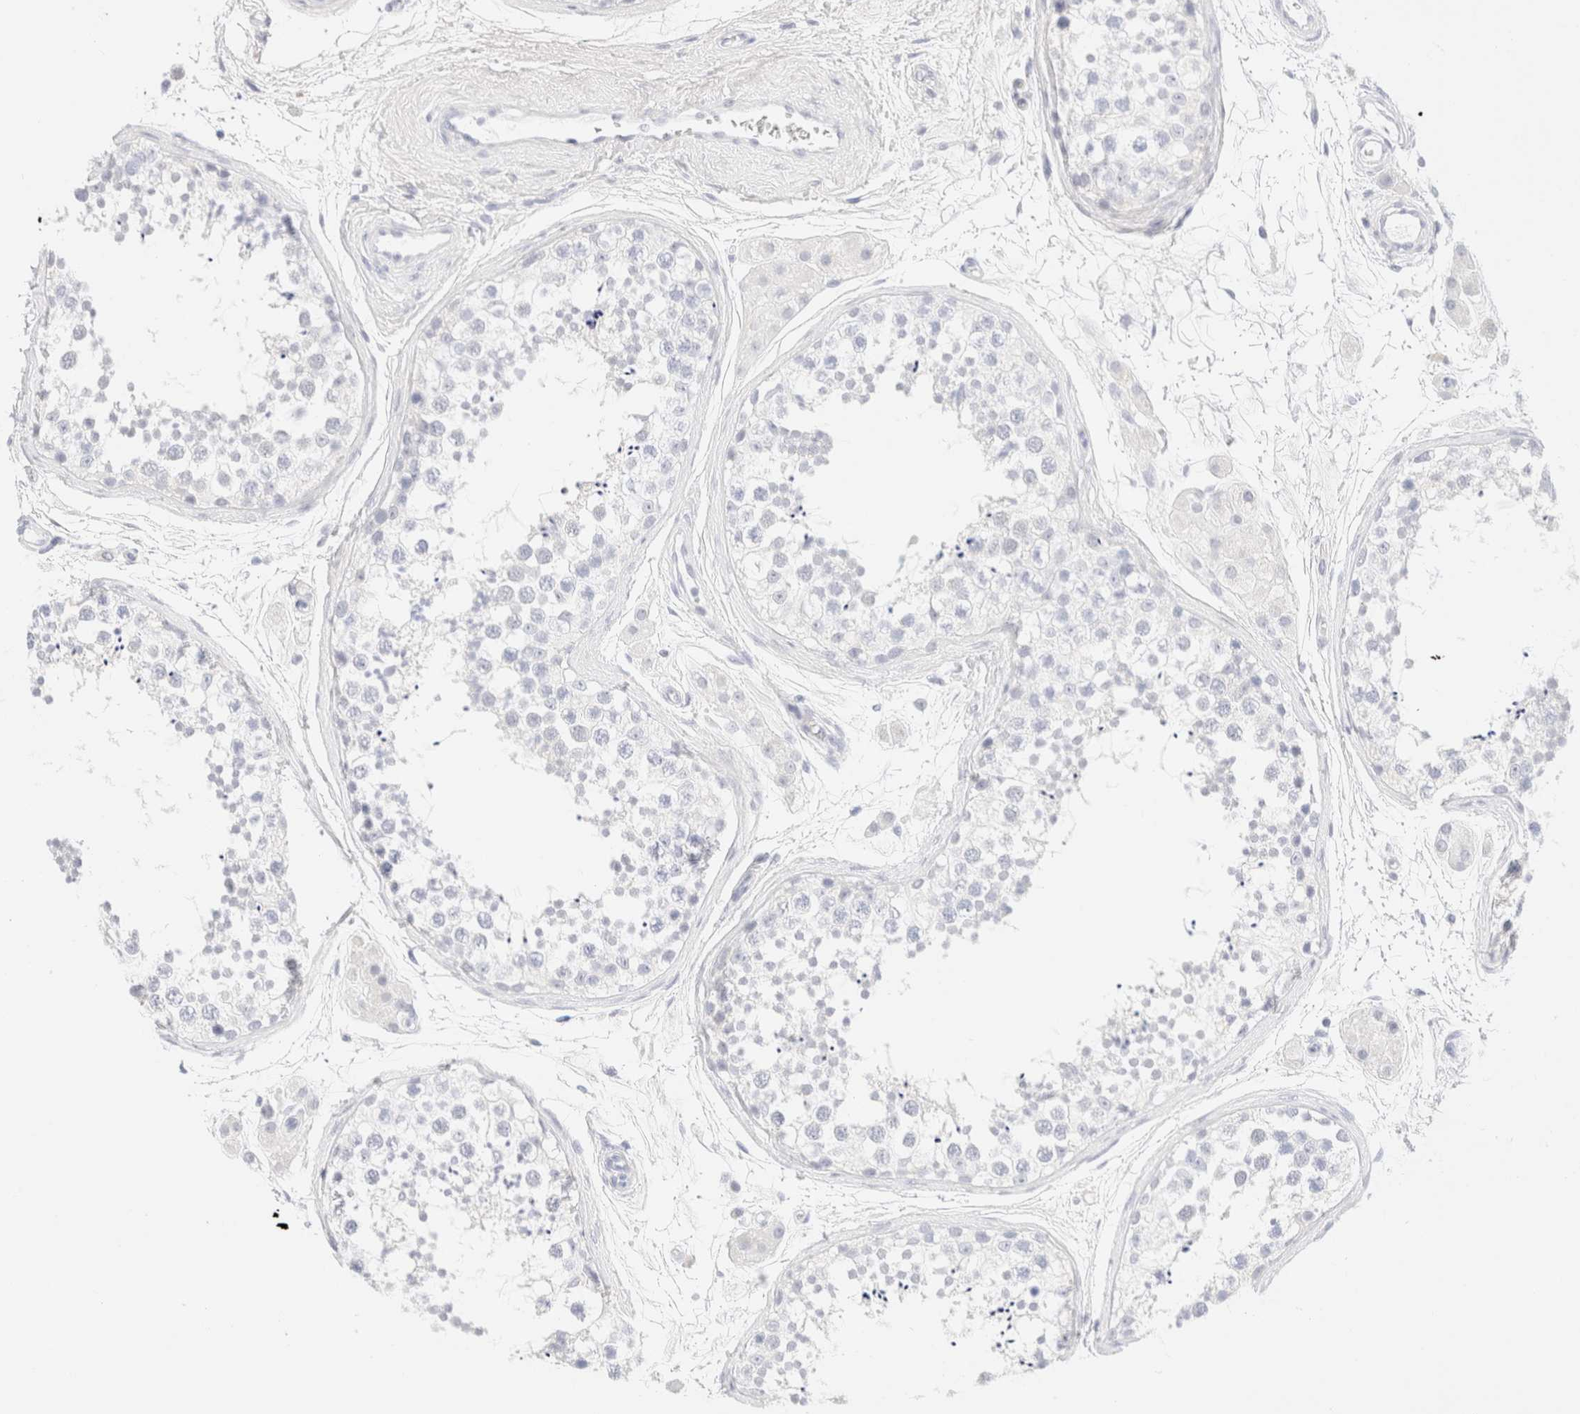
{"staining": {"intensity": "negative", "quantity": "none", "location": "none"}, "tissue": "testis", "cell_type": "Cells in seminiferous ducts", "image_type": "normal", "snomed": [{"axis": "morphology", "description": "Normal tissue, NOS"}, {"axis": "topography", "description": "Testis"}], "caption": "High power microscopy image of an IHC micrograph of benign testis, revealing no significant expression in cells in seminiferous ducts. (DAB immunohistochemistry (IHC) visualized using brightfield microscopy, high magnification).", "gene": "KRT15", "patient": {"sex": "male", "age": 56}}